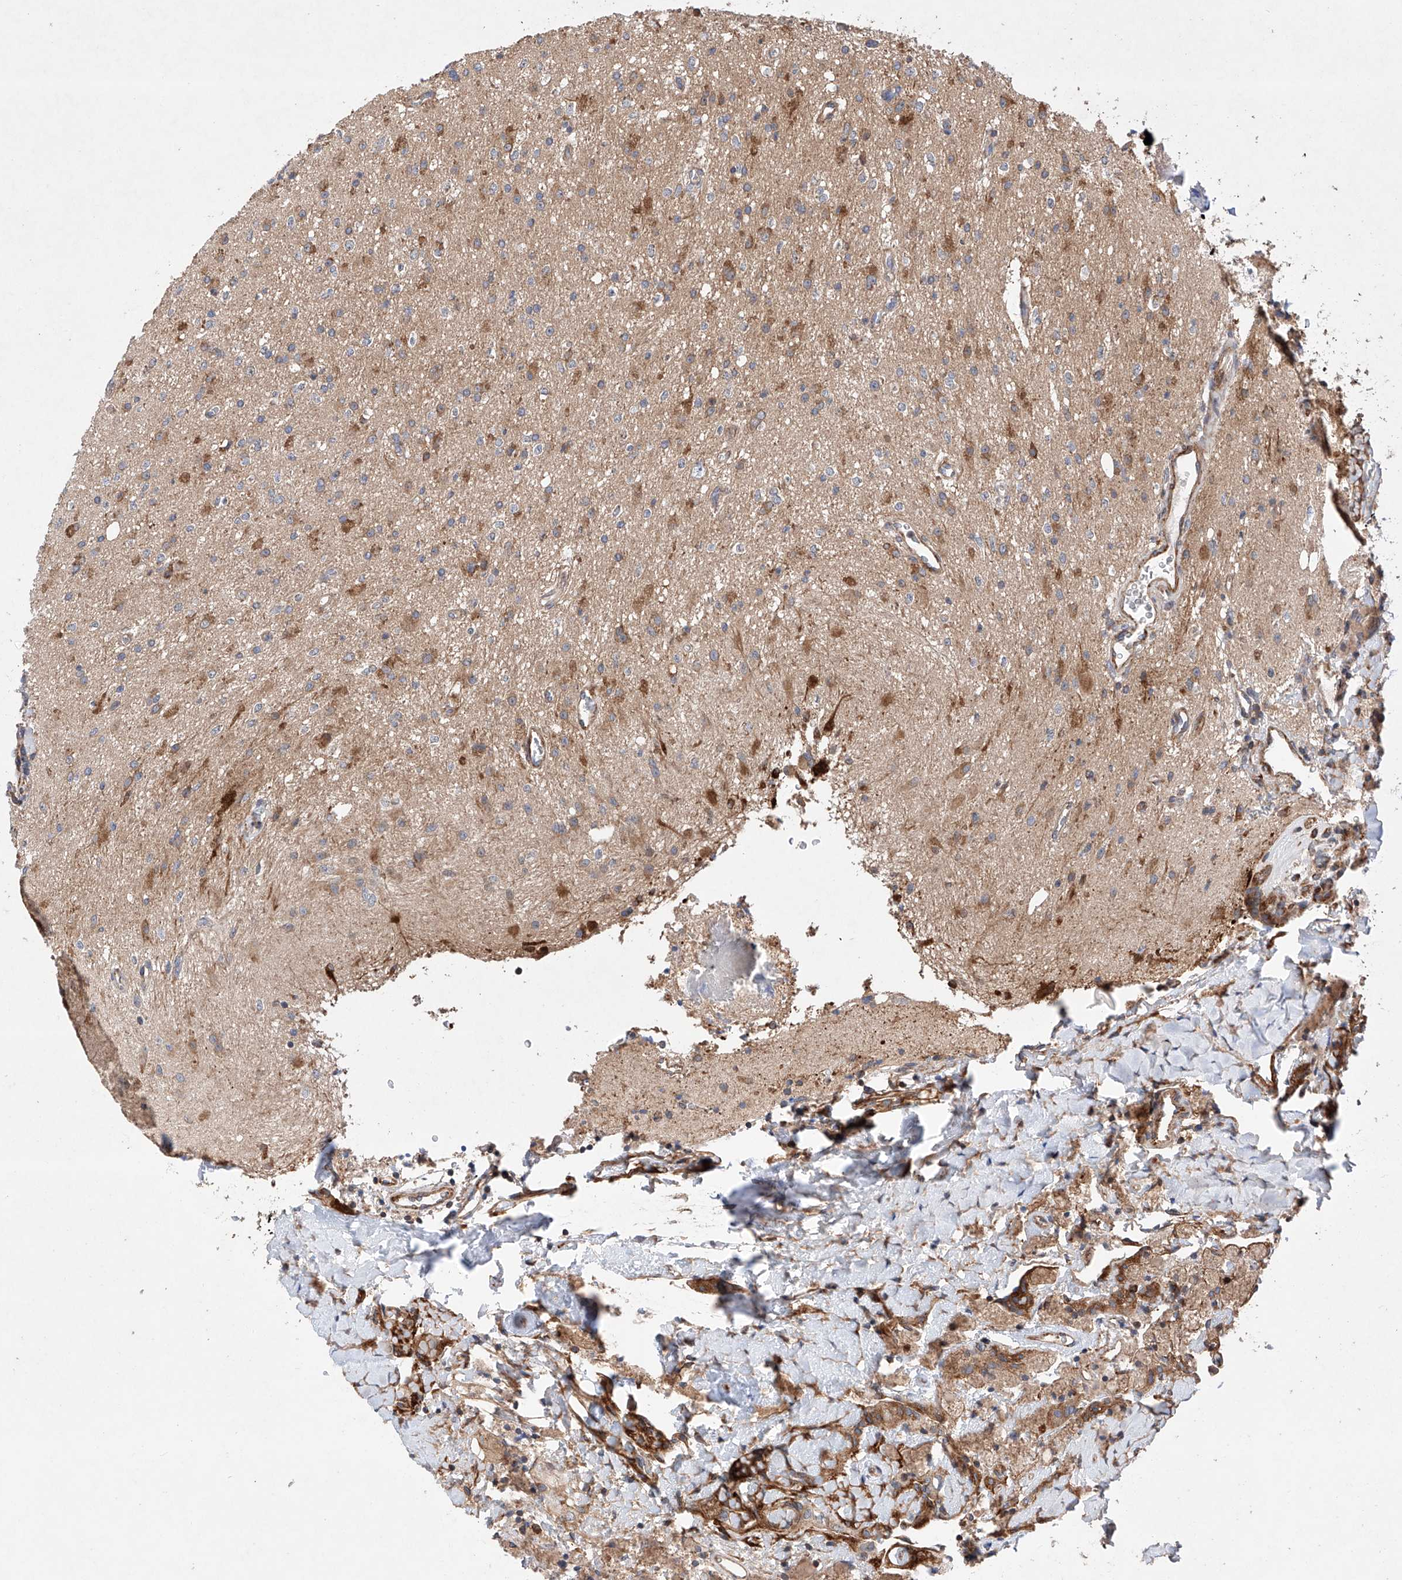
{"staining": {"intensity": "moderate", "quantity": "<25%", "location": "cytoplasmic/membranous"}, "tissue": "glioma", "cell_type": "Tumor cells", "image_type": "cancer", "snomed": [{"axis": "morphology", "description": "Glioma, malignant, High grade"}, {"axis": "topography", "description": "Brain"}], "caption": "Human malignant high-grade glioma stained for a protein (brown) shows moderate cytoplasmic/membranous positive staining in approximately <25% of tumor cells.", "gene": "TIMM23", "patient": {"sex": "male", "age": 34}}